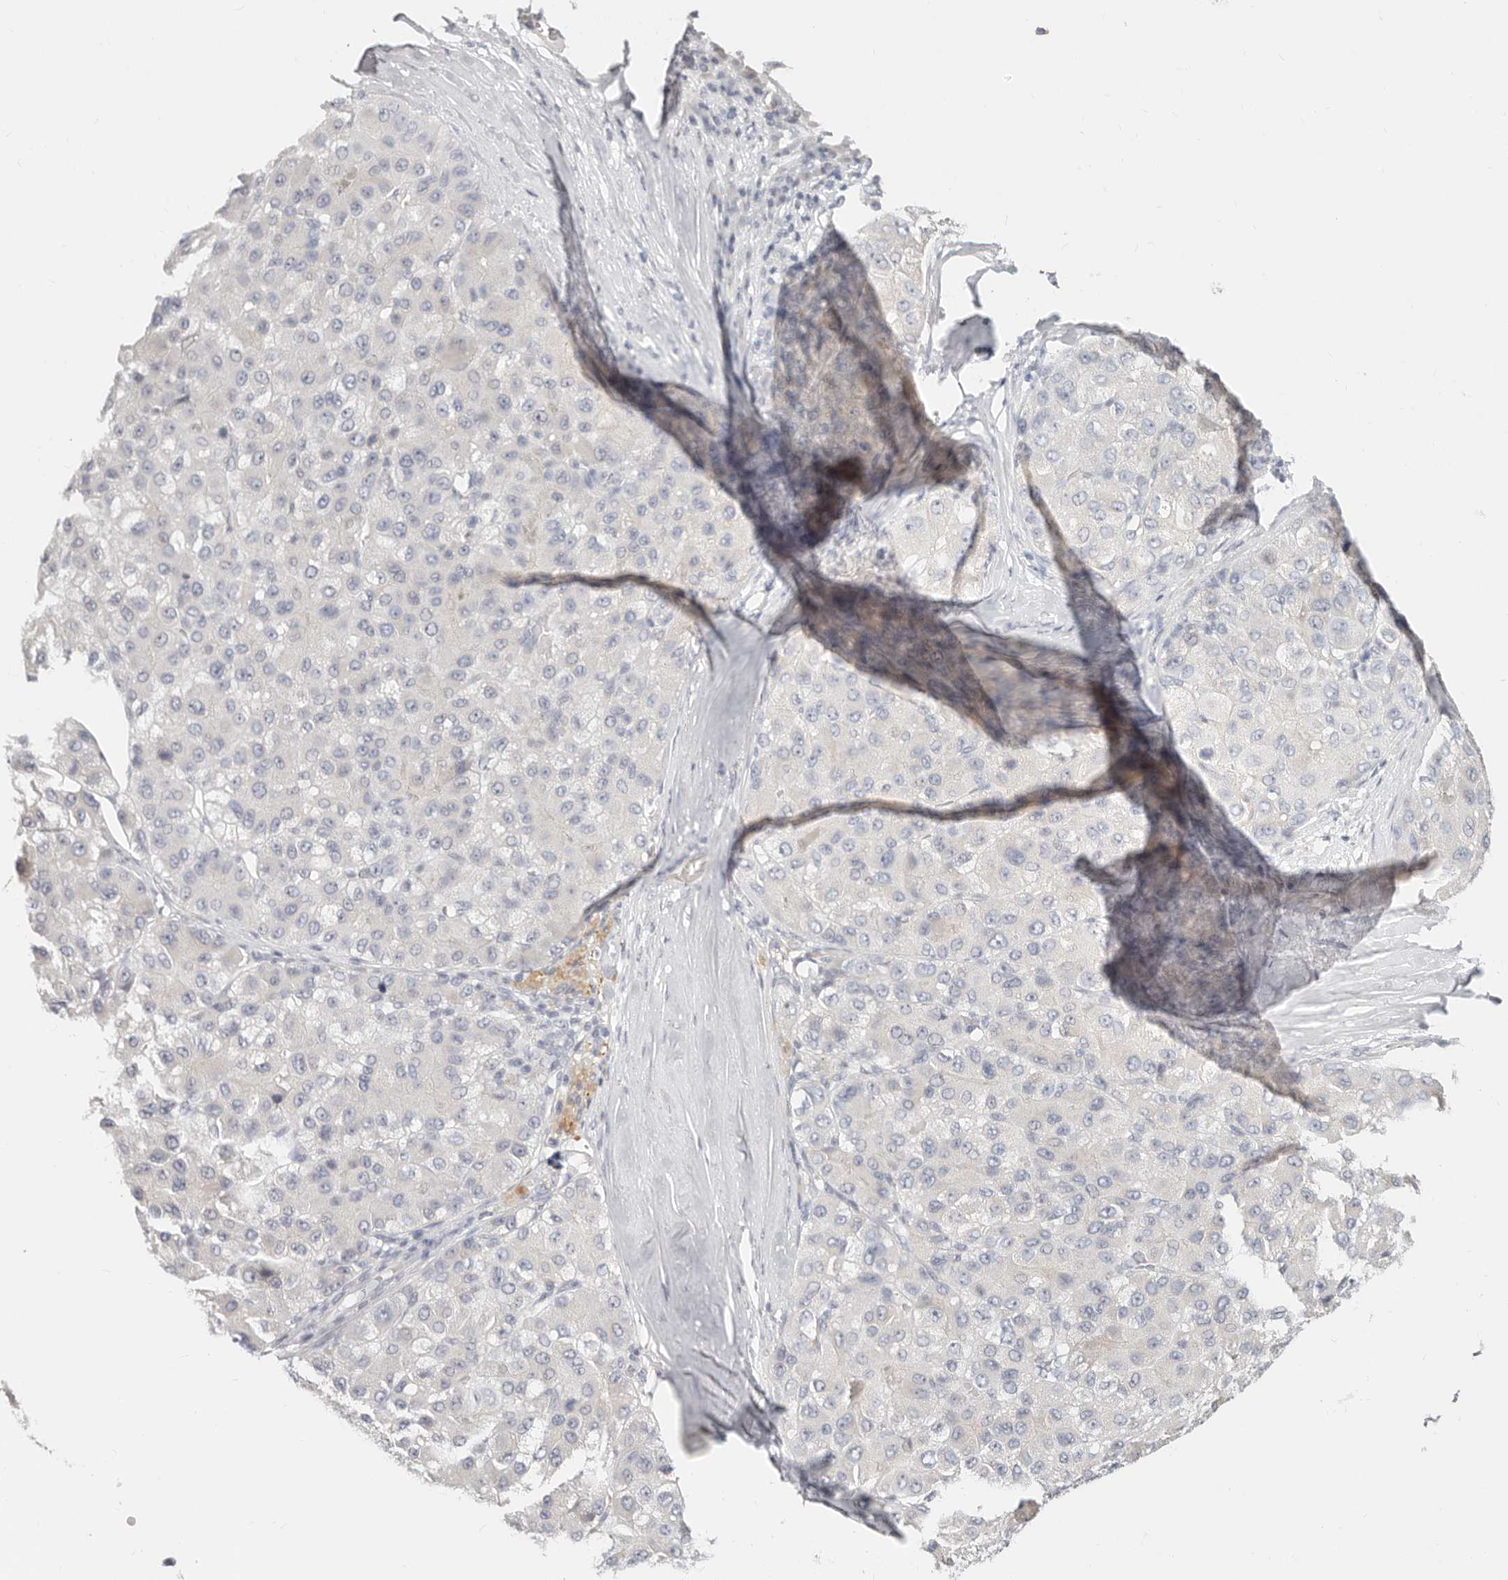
{"staining": {"intensity": "negative", "quantity": "none", "location": "none"}, "tissue": "liver cancer", "cell_type": "Tumor cells", "image_type": "cancer", "snomed": [{"axis": "morphology", "description": "Carcinoma, Hepatocellular, NOS"}, {"axis": "topography", "description": "Liver"}], "caption": "The photomicrograph displays no staining of tumor cells in liver cancer.", "gene": "TMEM63B", "patient": {"sex": "male", "age": 80}}